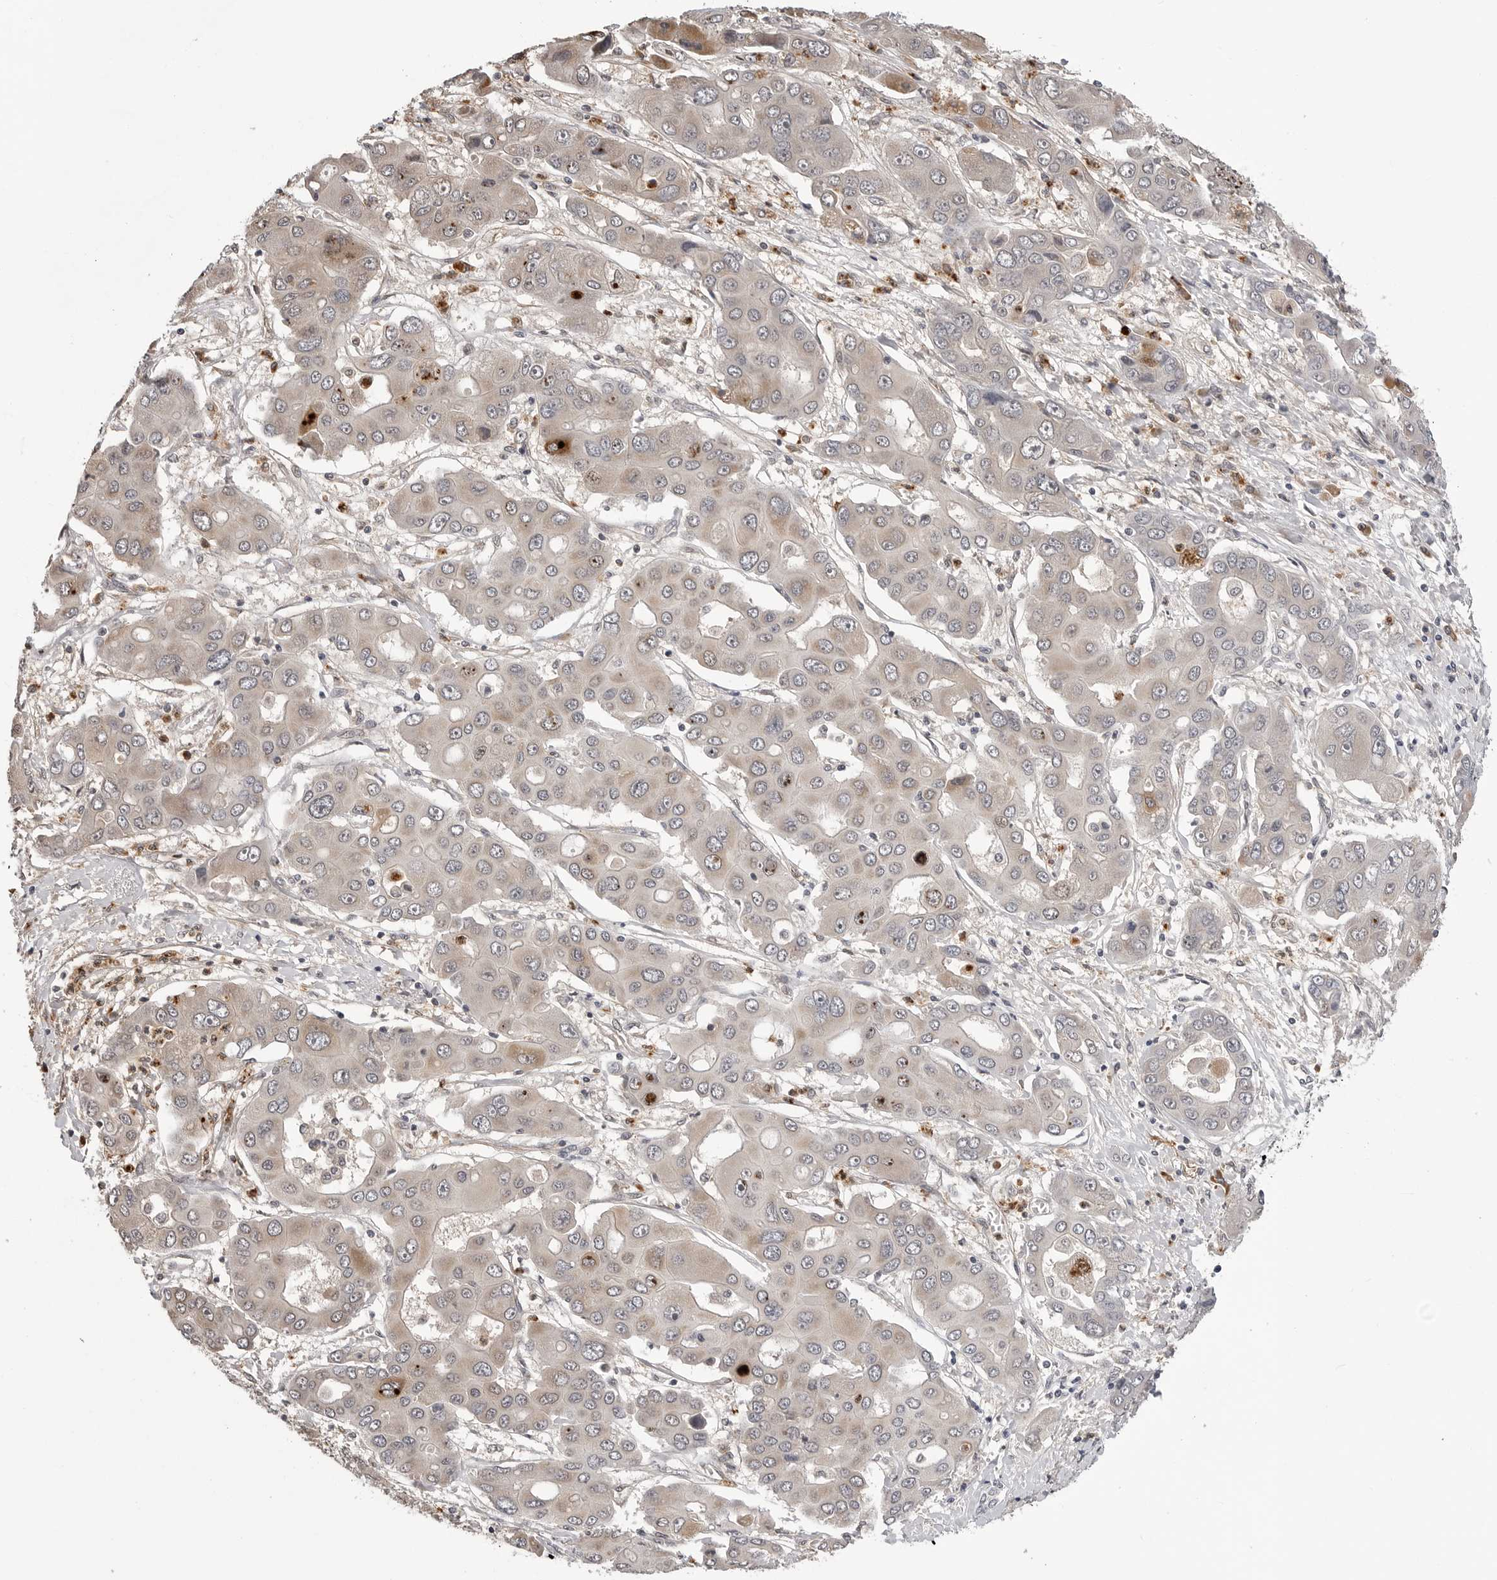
{"staining": {"intensity": "weak", "quantity": "25%-75%", "location": "cytoplasmic/membranous"}, "tissue": "liver cancer", "cell_type": "Tumor cells", "image_type": "cancer", "snomed": [{"axis": "morphology", "description": "Cholangiocarcinoma"}, {"axis": "topography", "description": "Liver"}], "caption": "DAB (3,3'-diaminobenzidine) immunohistochemical staining of liver cancer (cholangiocarcinoma) demonstrates weak cytoplasmic/membranous protein staining in approximately 25%-75% of tumor cells.", "gene": "TRMT13", "patient": {"sex": "male", "age": 67}}